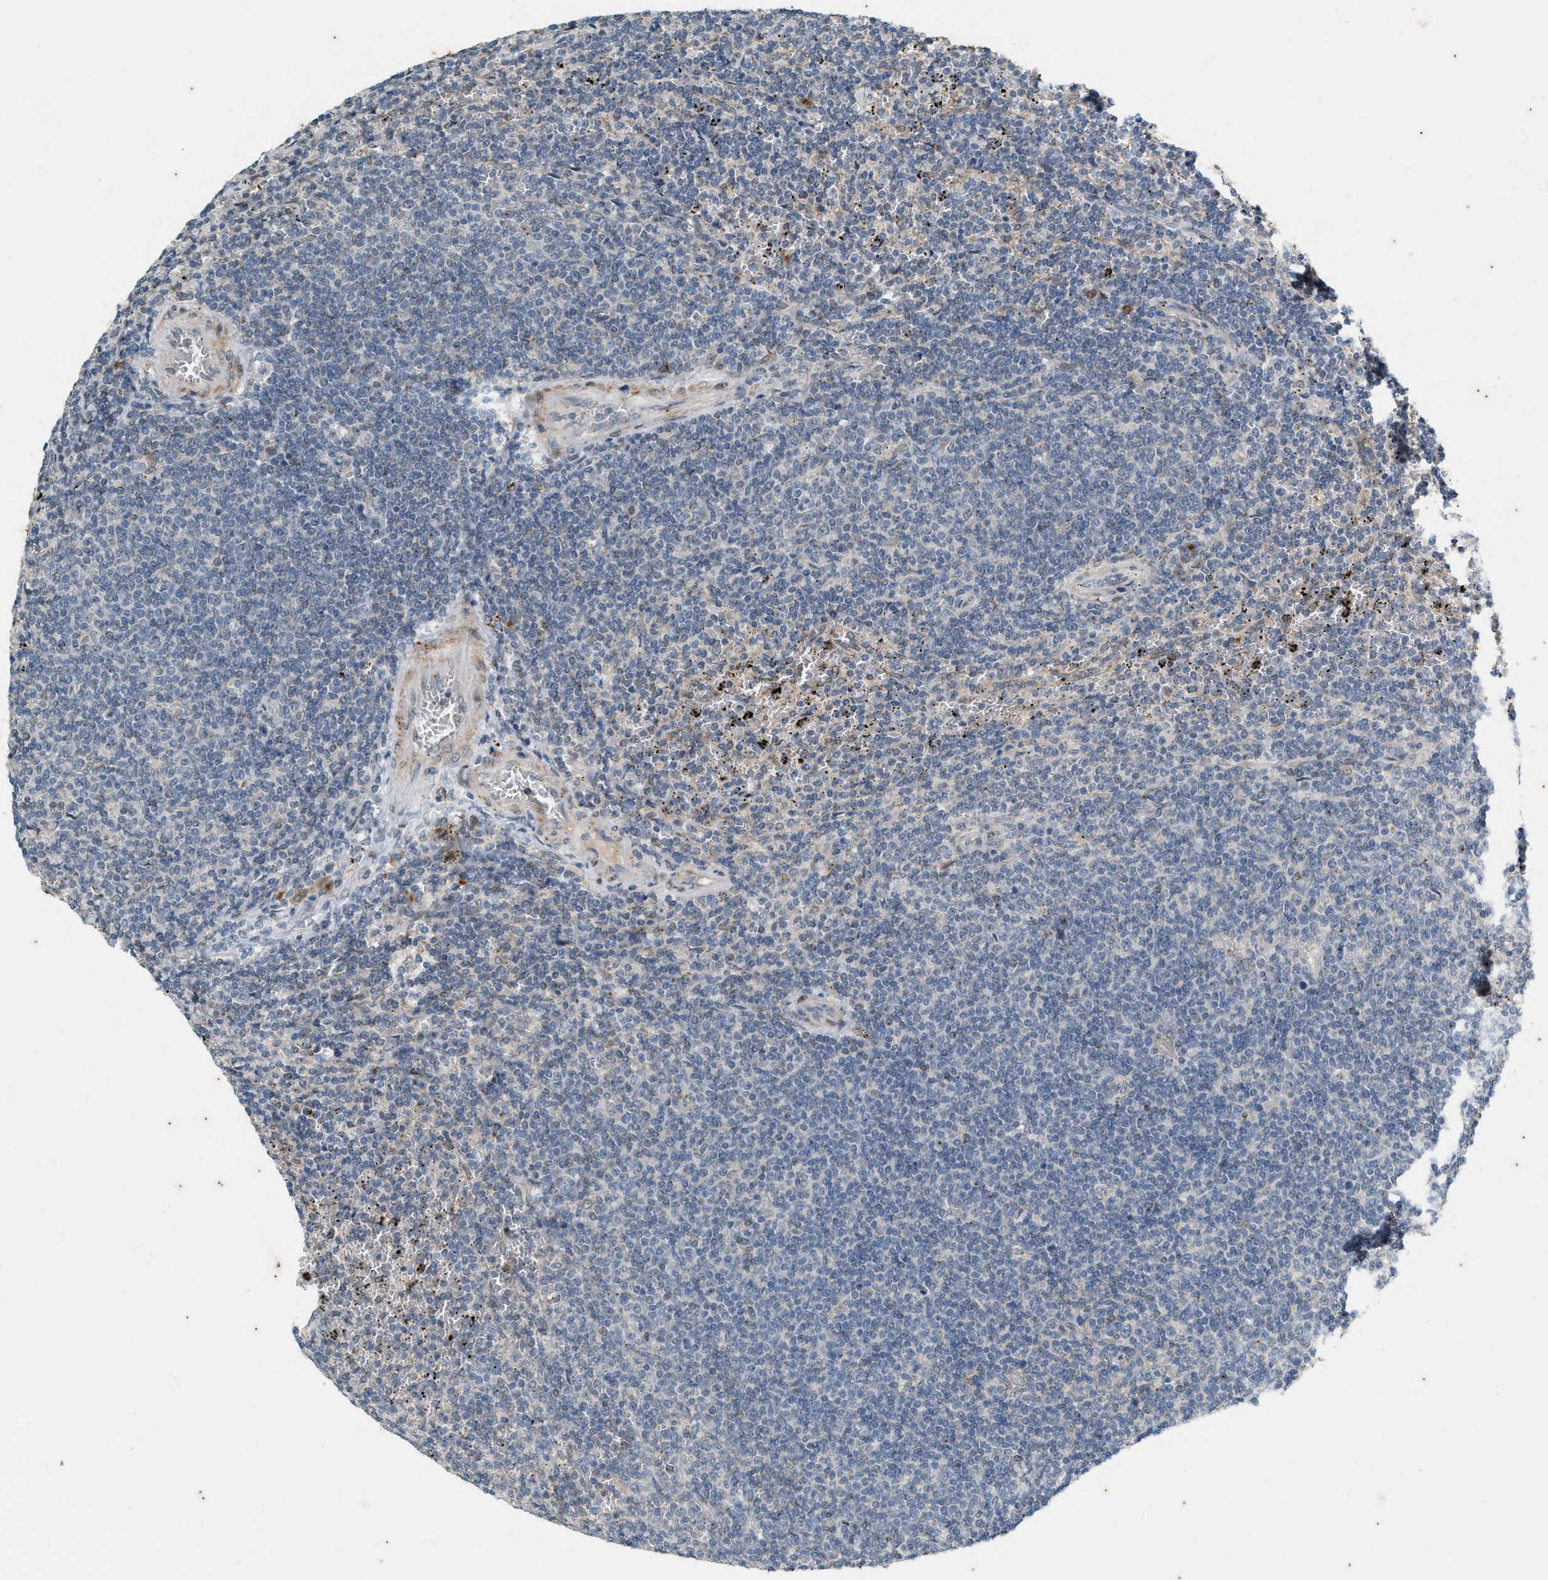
{"staining": {"intensity": "negative", "quantity": "none", "location": "none"}, "tissue": "lymphoma", "cell_type": "Tumor cells", "image_type": "cancer", "snomed": [{"axis": "morphology", "description": "Malignant lymphoma, non-Hodgkin's type, Low grade"}, {"axis": "topography", "description": "Spleen"}], "caption": "An IHC histopathology image of low-grade malignant lymphoma, non-Hodgkin's type is shown. There is no staining in tumor cells of low-grade malignant lymphoma, non-Hodgkin's type.", "gene": "CHPF2", "patient": {"sex": "female", "age": 50}}